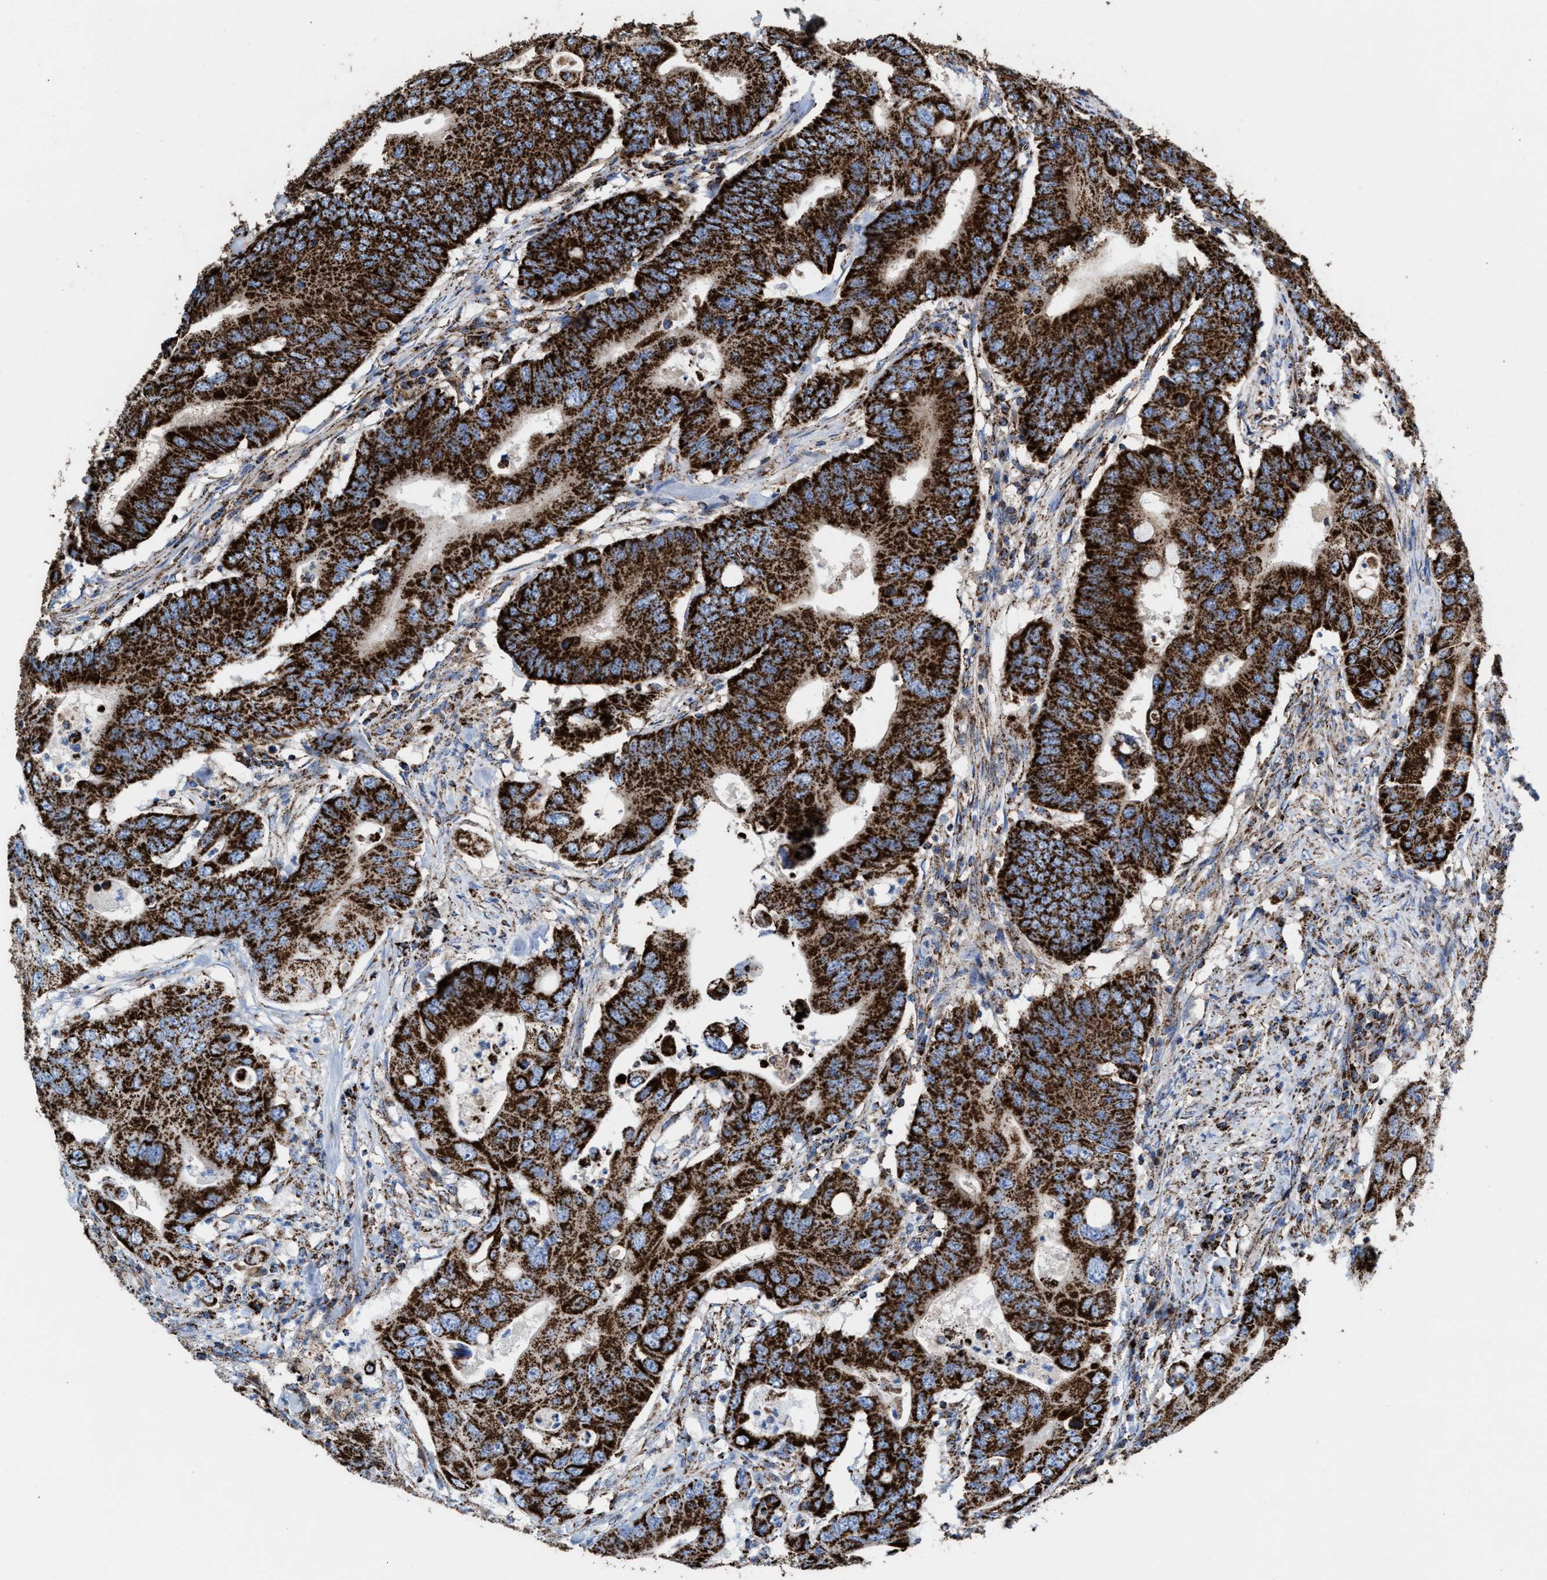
{"staining": {"intensity": "strong", "quantity": ">75%", "location": "cytoplasmic/membranous"}, "tissue": "colorectal cancer", "cell_type": "Tumor cells", "image_type": "cancer", "snomed": [{"axis": "morphology", "description": "Adenocarcinoma, NOS"}, {"axis": "topography", "description": "Colon"}], "caption": "Adenocarcinoma (colorectal) was stained to show a protein in brown. There is high levels of strong cytoplasmic/membranous staining in approximately >75% of tumor cells.", "gene": "ECHS1", "patient": {"sex": "male", "age": 71}}